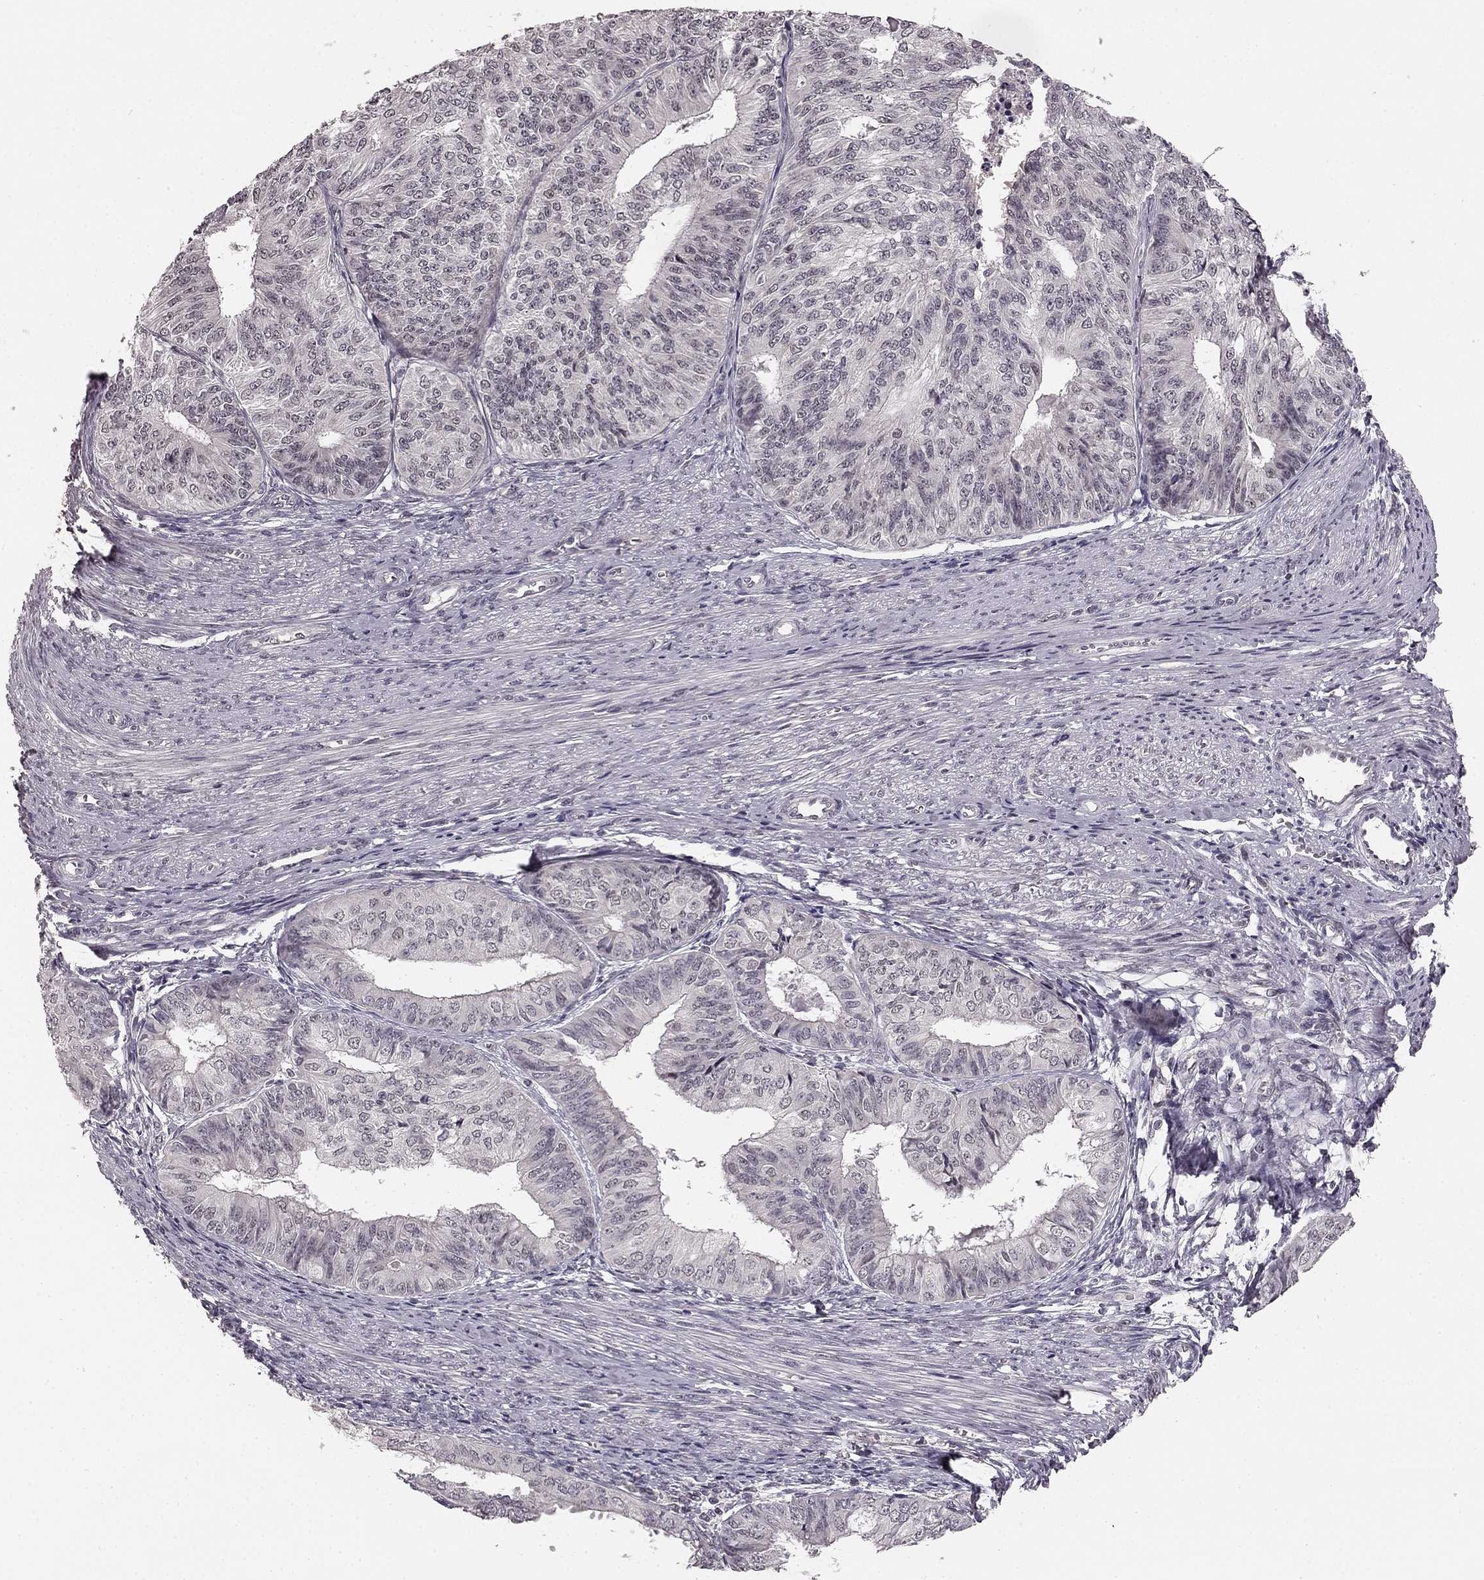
{"staining": {"intensity": "negative", "quantity": "none", "location": "none"}, "tissue": "endometrial cancer", "cell_type": "Tumor cells", "image_type": "cancer", "snomed": [{"axis": "morphology", "description": "Adenocarcinoma, NOS"}, {"axis": "topography", "description": "Endometrium"}], "caption": "Endometrial cancer (adenocarcinoma) was stained to show a protein in brown. There is no significant expression in tumor cells.", "gene": "HCN4", "patient": {"sex": "female", "age": 58}}